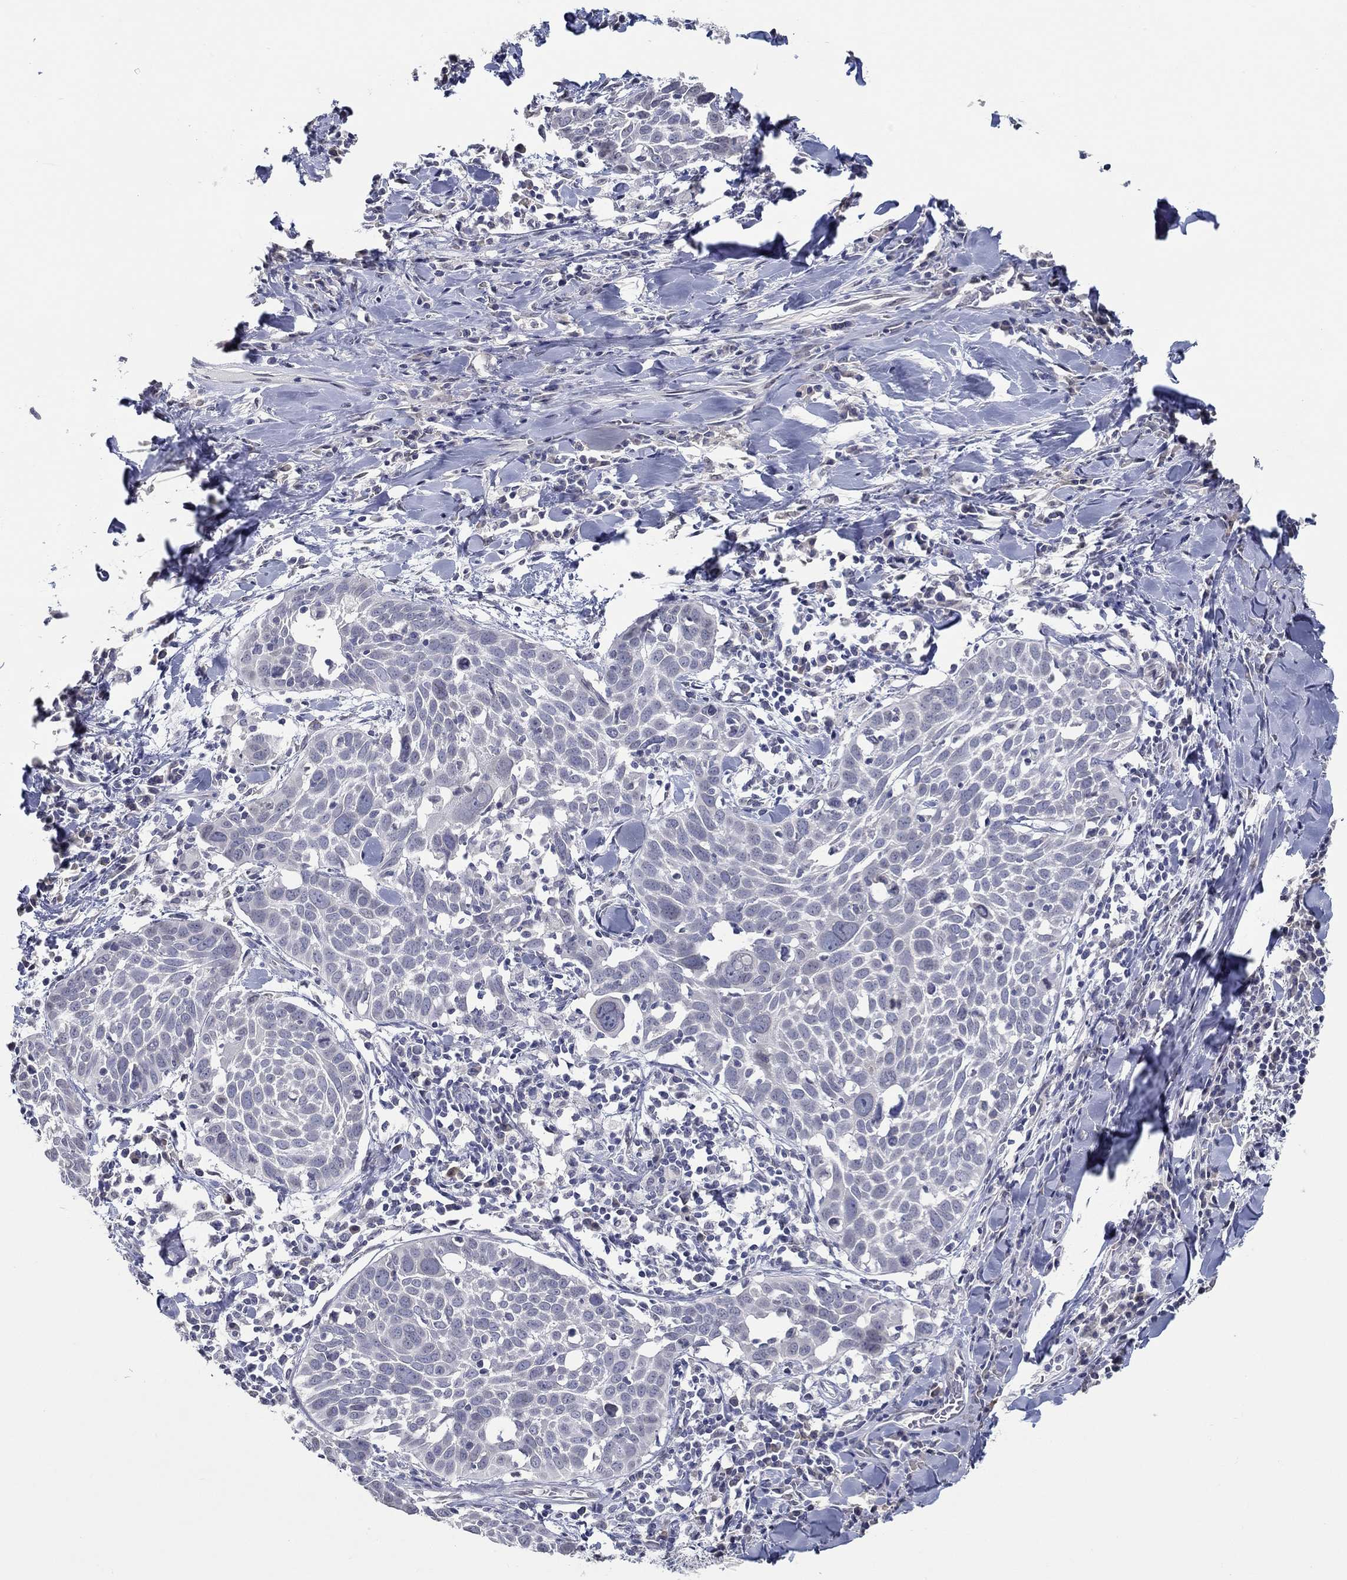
{"staining": {"intensity": "negative", "quantity": "none", "location": "none"}, "tissue": "lung cancer", "cell_type": "Tumor cells", "image_type": "cancer", "snomed": [{"axis": "morphology", "description": "Squamous cell carcinoma, NOS"}, {"axis": "topography", "description": "Lung"}], "caption": "High power microscopy photomicrograph of an IHC photomicrograph of lung cancer, revealing no significant staining in tumor cells.", "gene": "NUP155", "patient": {"sex": "male", "age": 57}}